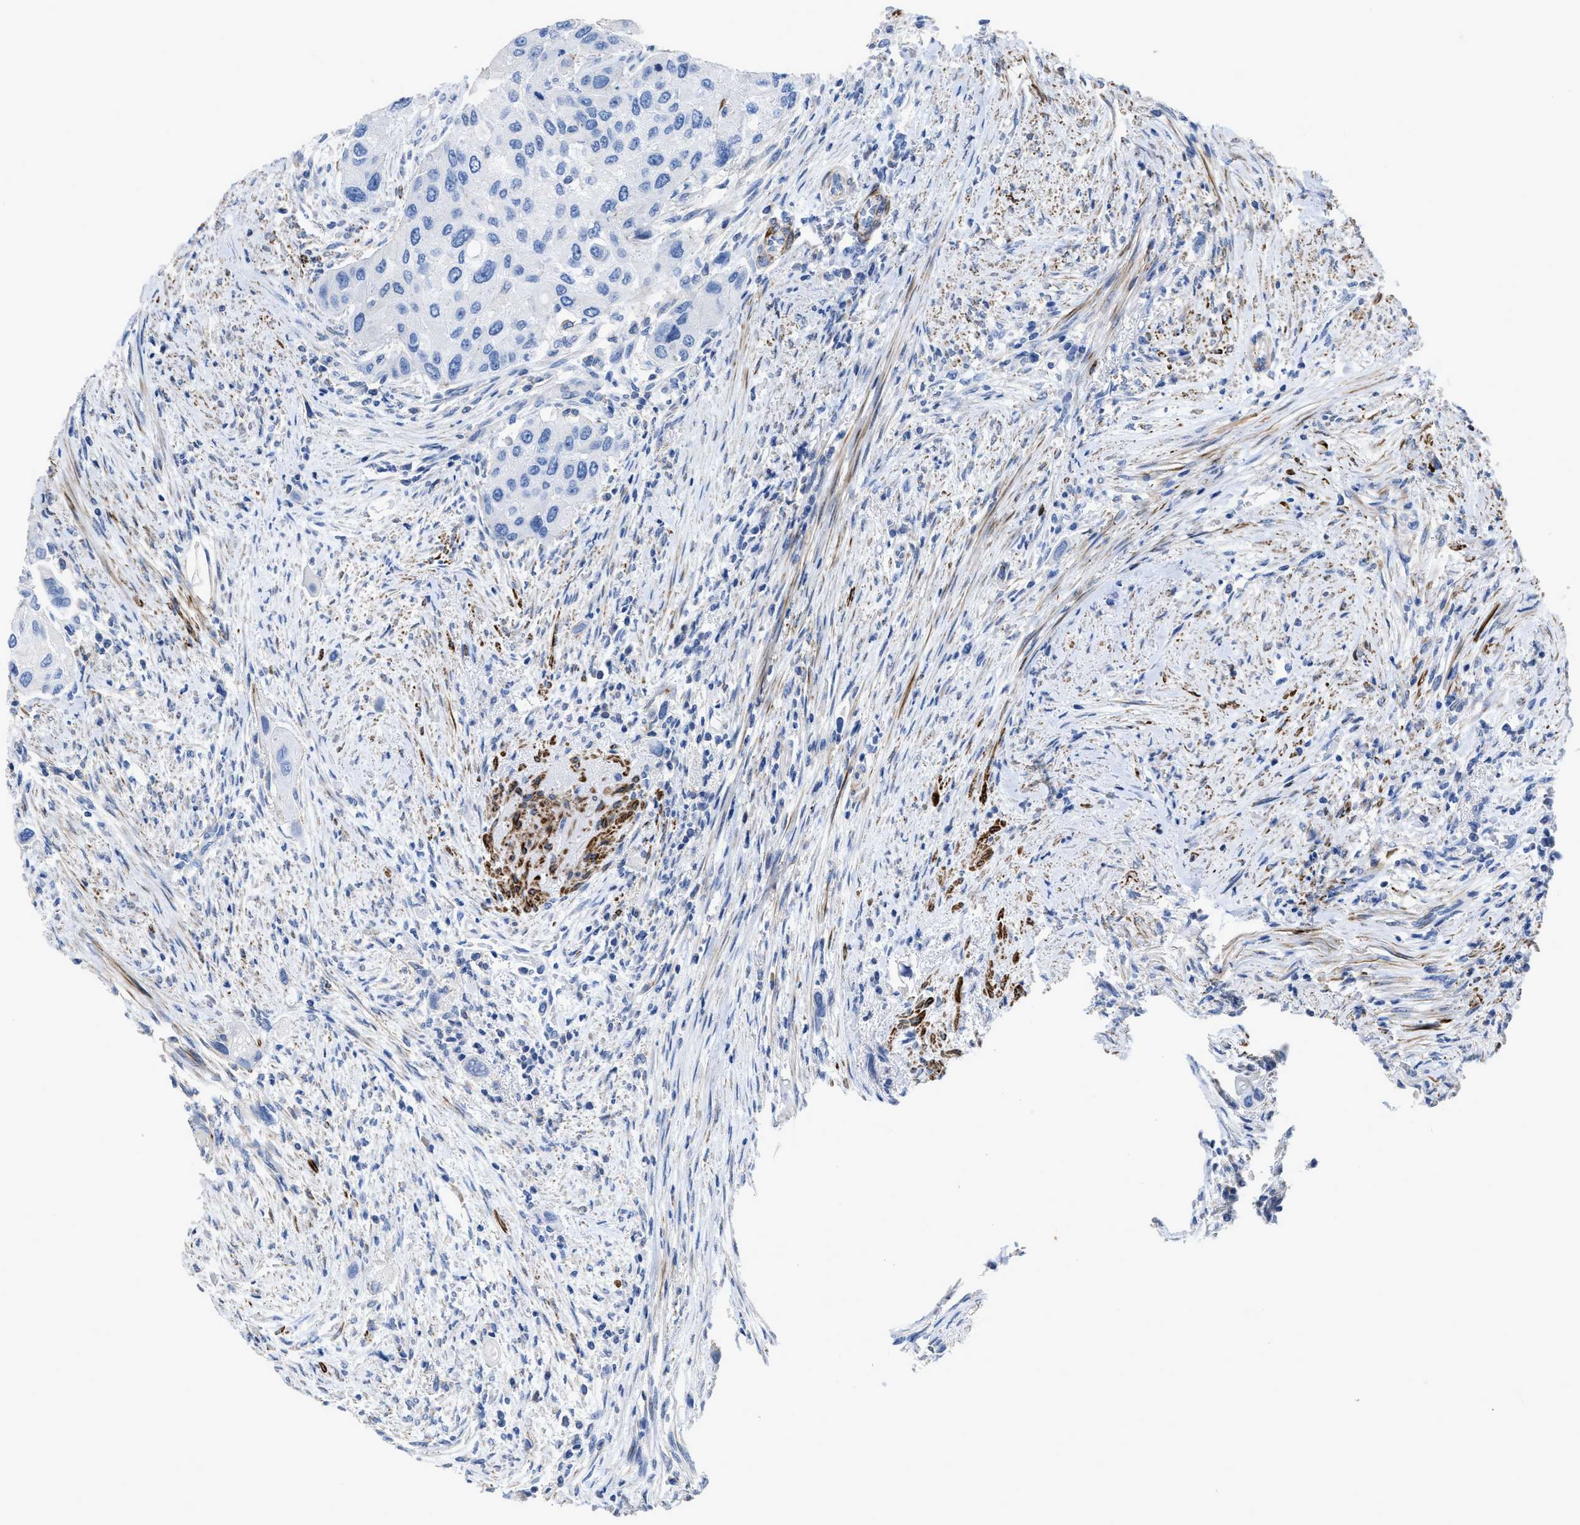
{"staining": {"intensity": "negative", "quantity": "none", "location": "none"}, "tissue": "urothelial cancer", "cell_type": "Tumor cells", "image_type": "cancer", "snomed": [{"axis": "morphology", "description": "Urothelial carcinoma, High grade"}, {"axis": "topography", "description": "Urinary bladder"}], "caption": "The immunohistochemistry (IHC) micrograph has no significant staining in tumor cells of urothelial carcinoma (high-grade) tissue.", "gene": "PRMT2", "patient": {"sex": "female", "age": 56}}